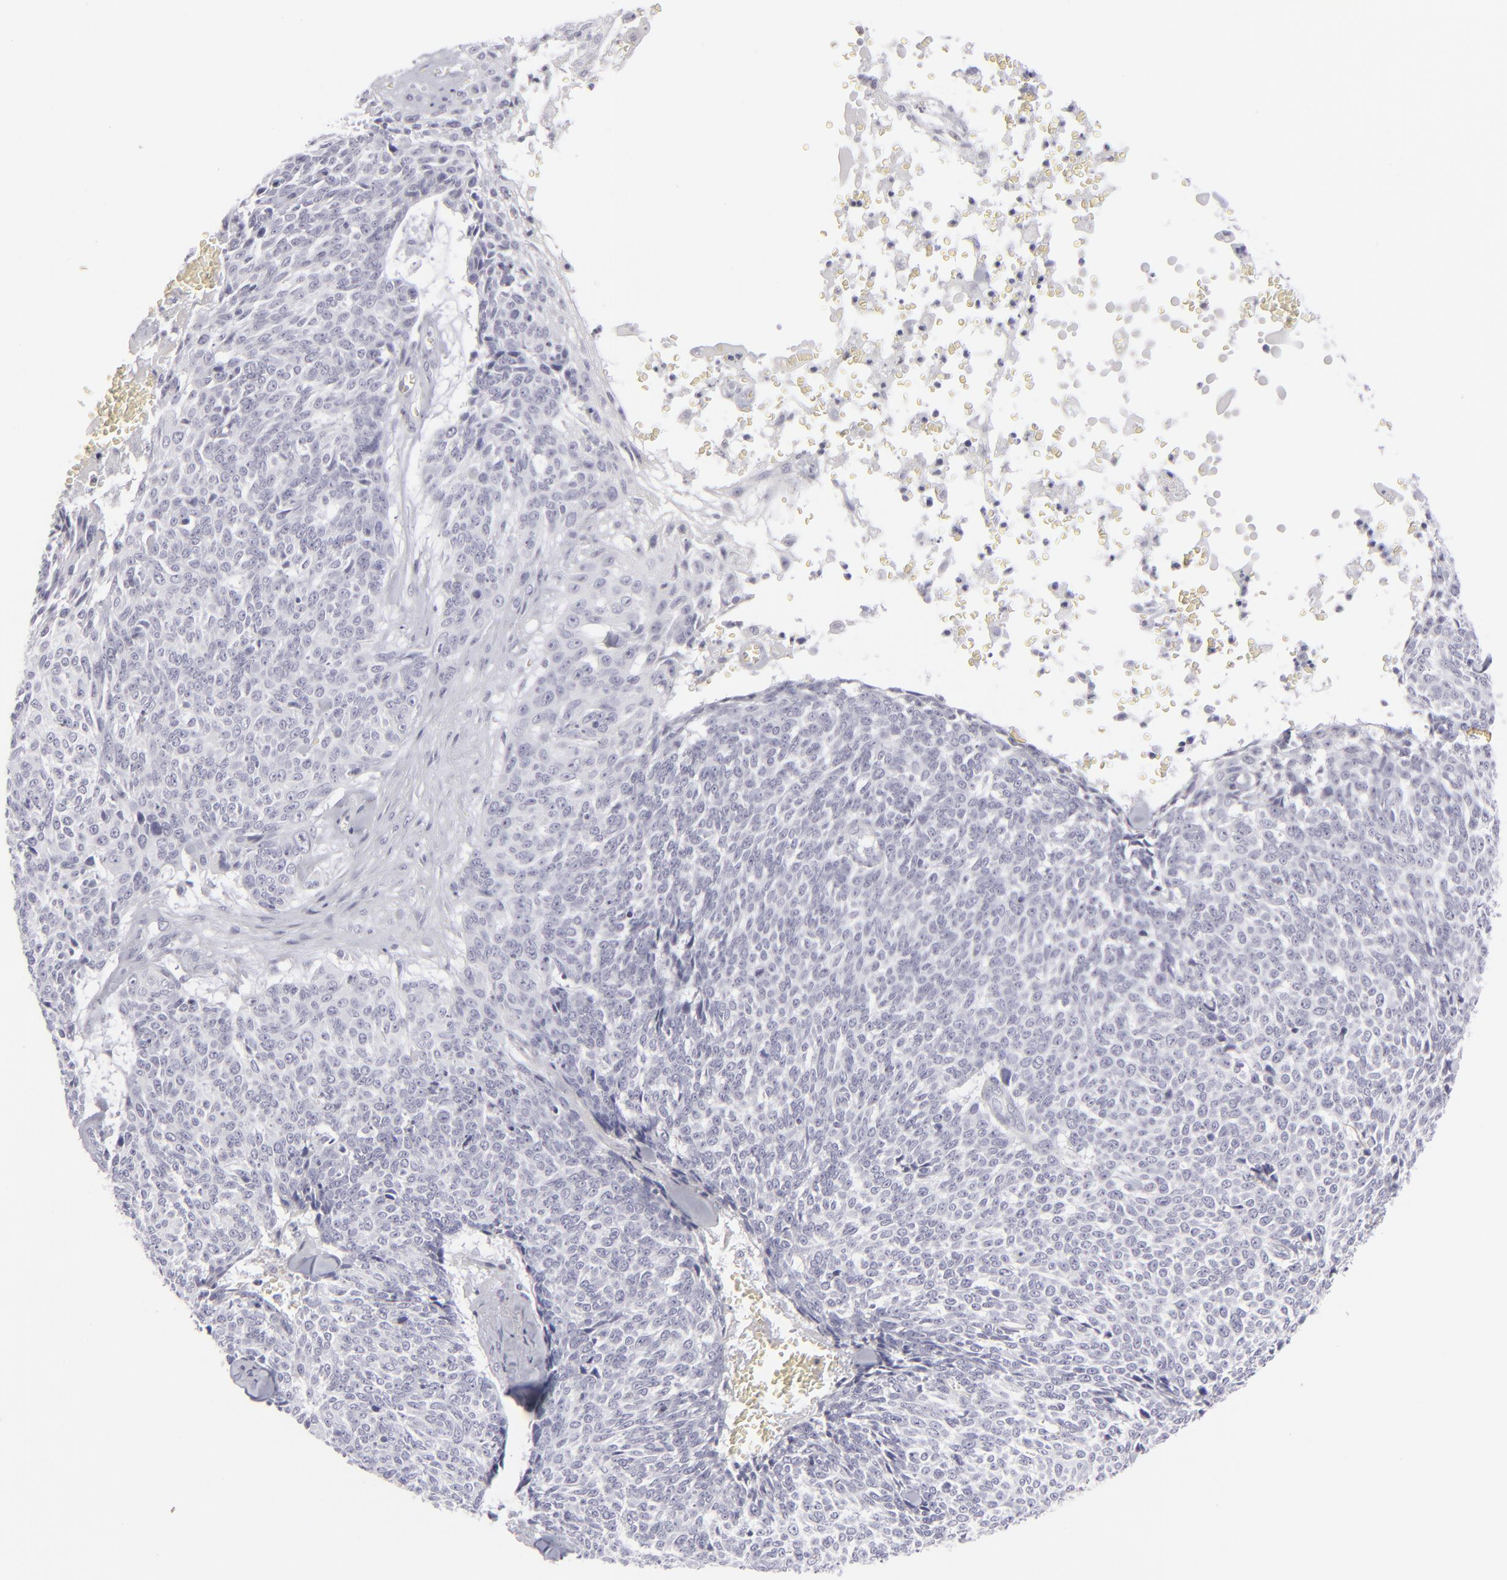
{"staining": {"intensity": "negative", "quantity": "none", "location": "none"}, "tissue": "skin cancer", "cell_type": "Tumor cells", "image_type": "cancer", "snomed": [{"axis": "morphology", "description": "Basal cell carcinoma"}, {"axis": "topography", "description": "Skin"}], "caption": "DAB (3,3'-diaminobenzidine) immunohistochemical staining of human skin cancer displays no significant positivity in tumor cells.", "gene": "CD7", "patient": {"sex": "female", "age": 89}}